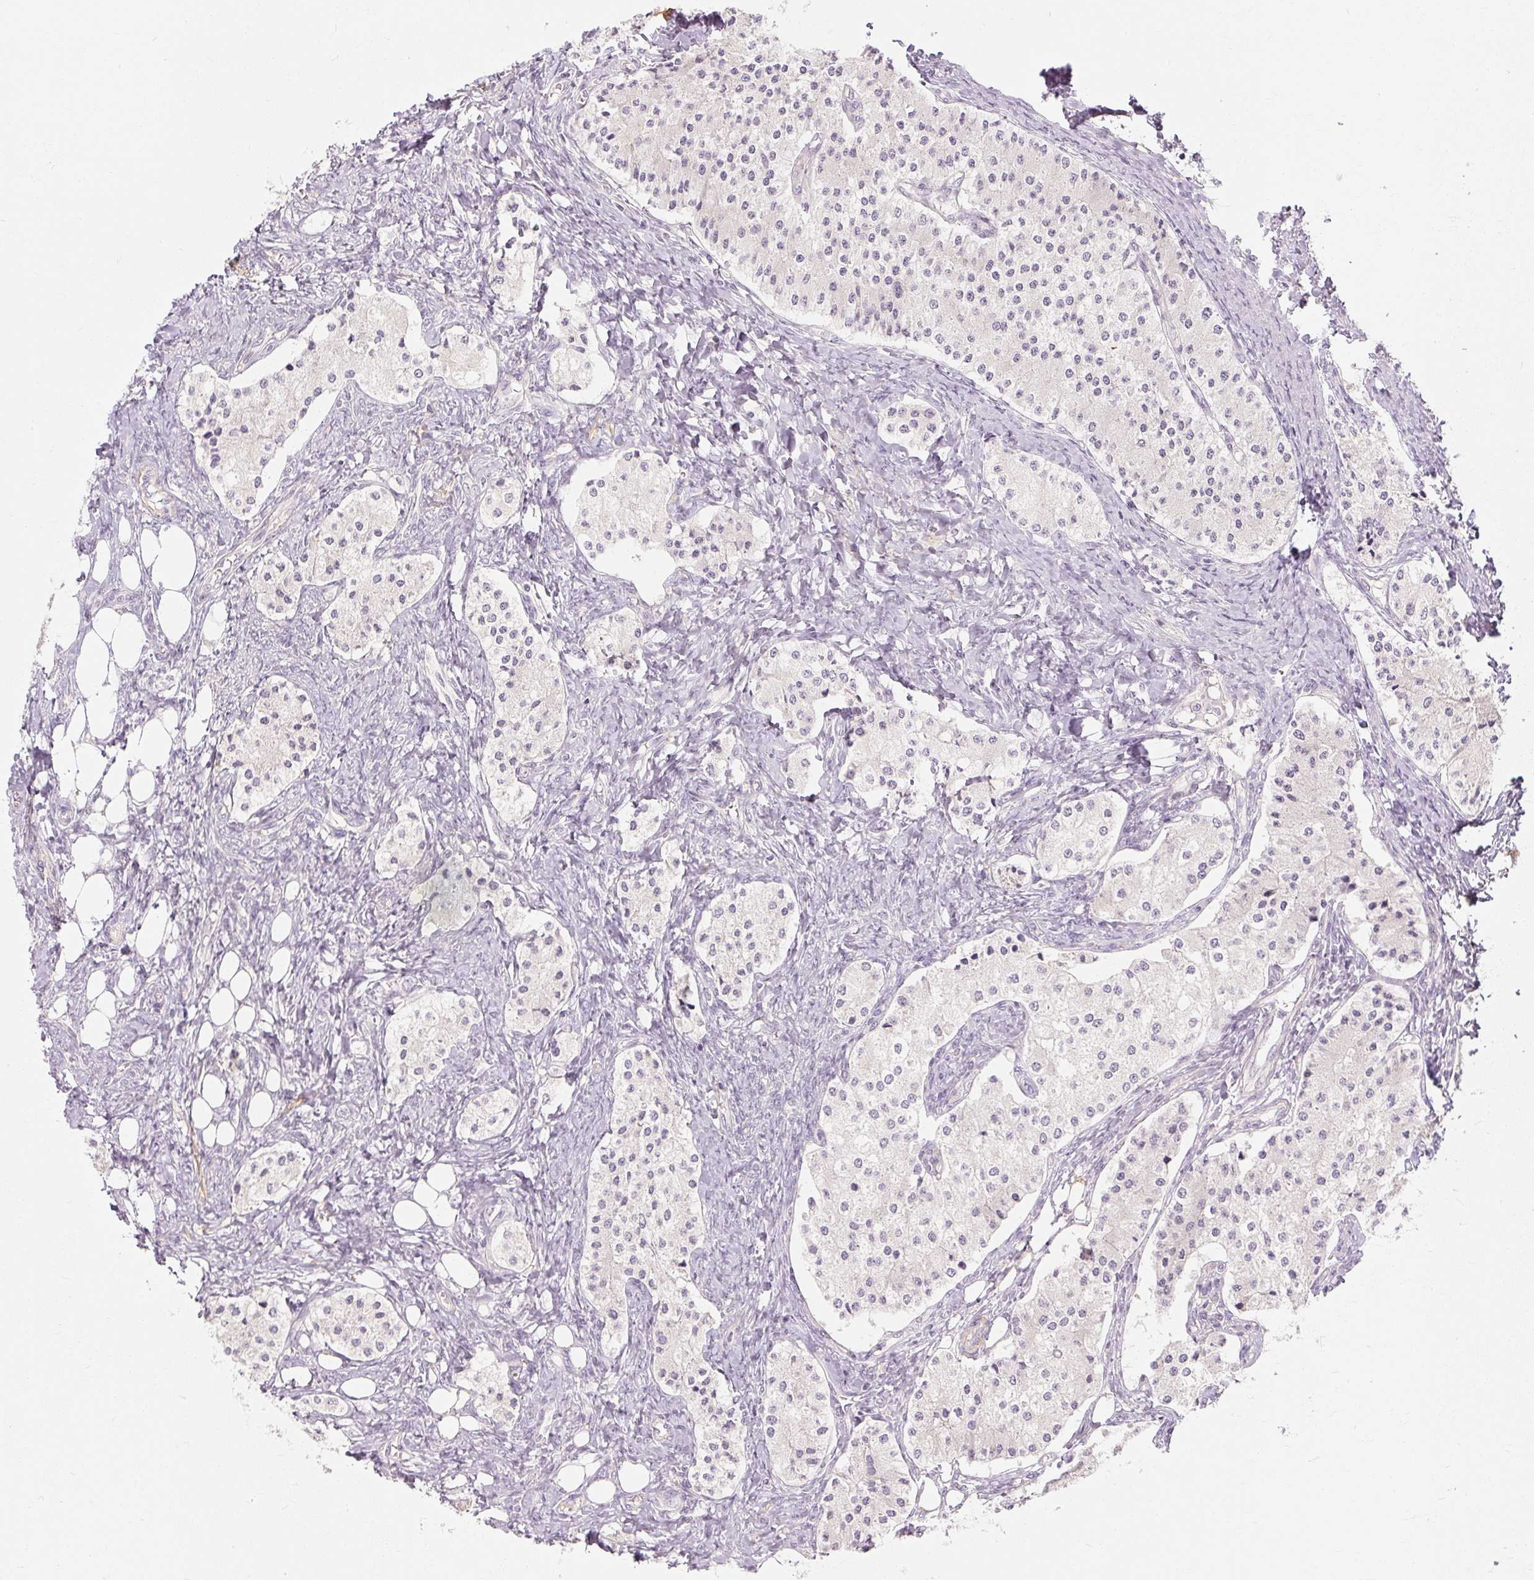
{"staining": {"intensity": "negative", "quantity": "none", "location": "none"}, "tissue": "carcinoid", "cell_type": "Tumor cells", "image_type": "cancer", "snomed": [{"axis": "morphology", "description": "Carcinoid, malignant, NOS"}, {"axis": "topography", "description": "Colon"}], "caption": "High power microscopy image of an immunohistochemistry image of malignant carcinoid, revealing no significant expression in tumor cells.", "gene": "CAPN3", "patient": {"sex": "female", "age": 52}}